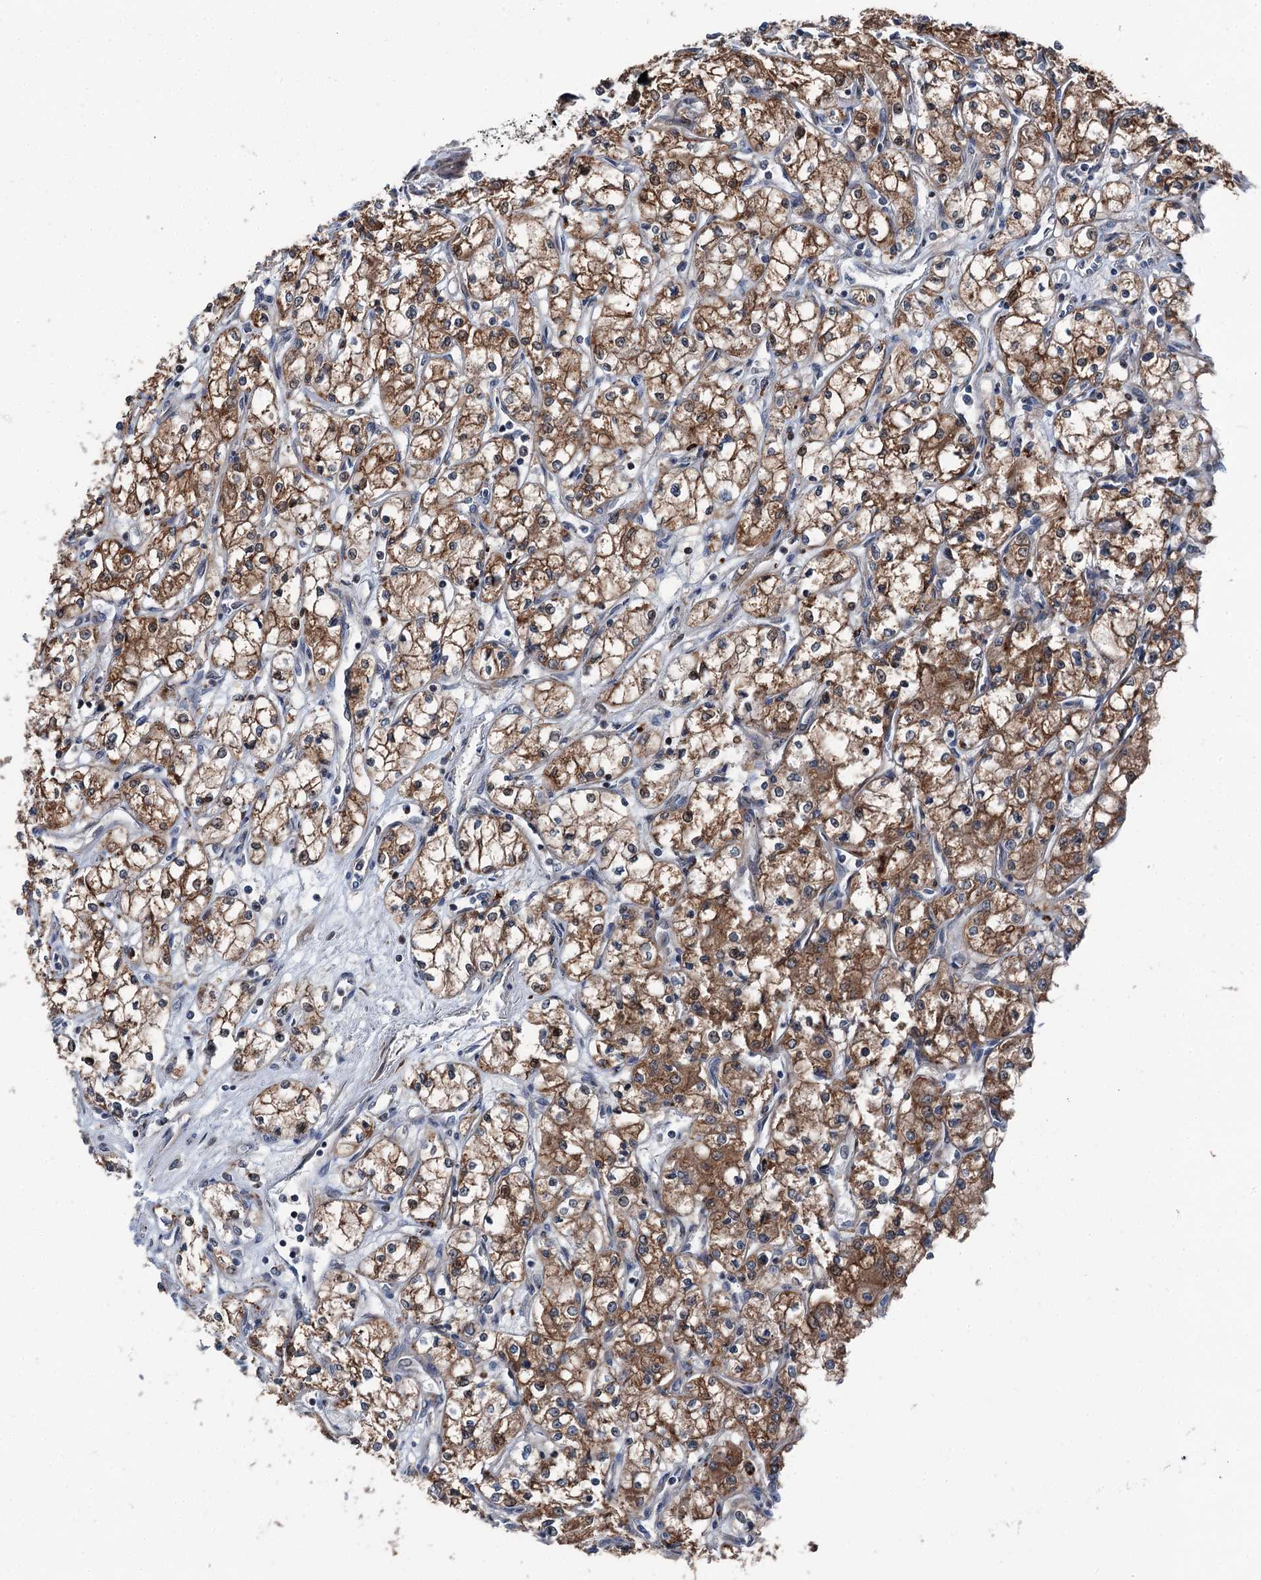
{"staining": {"intensity": "moderate", "quantity": ">75%", "location": "cytoplasmic/membranous"}, "tissue": "renal cancer", "cell_type": "Tumor cells", "image_type": "cancer", "snomed": [{"axis": "morphology", "description": "Adenocarcinoma, NOS"}, {"axis": "topography", "description": "Kidney"}], "caption": "Moderate cytoplasmic/membranous positivity for a protein is appreciated in approximately >75% of tumor cells of renal adenocarcinoma using IHC.", "gene": "POLR1D", "patient": {"sex": "male", "age": 59}}